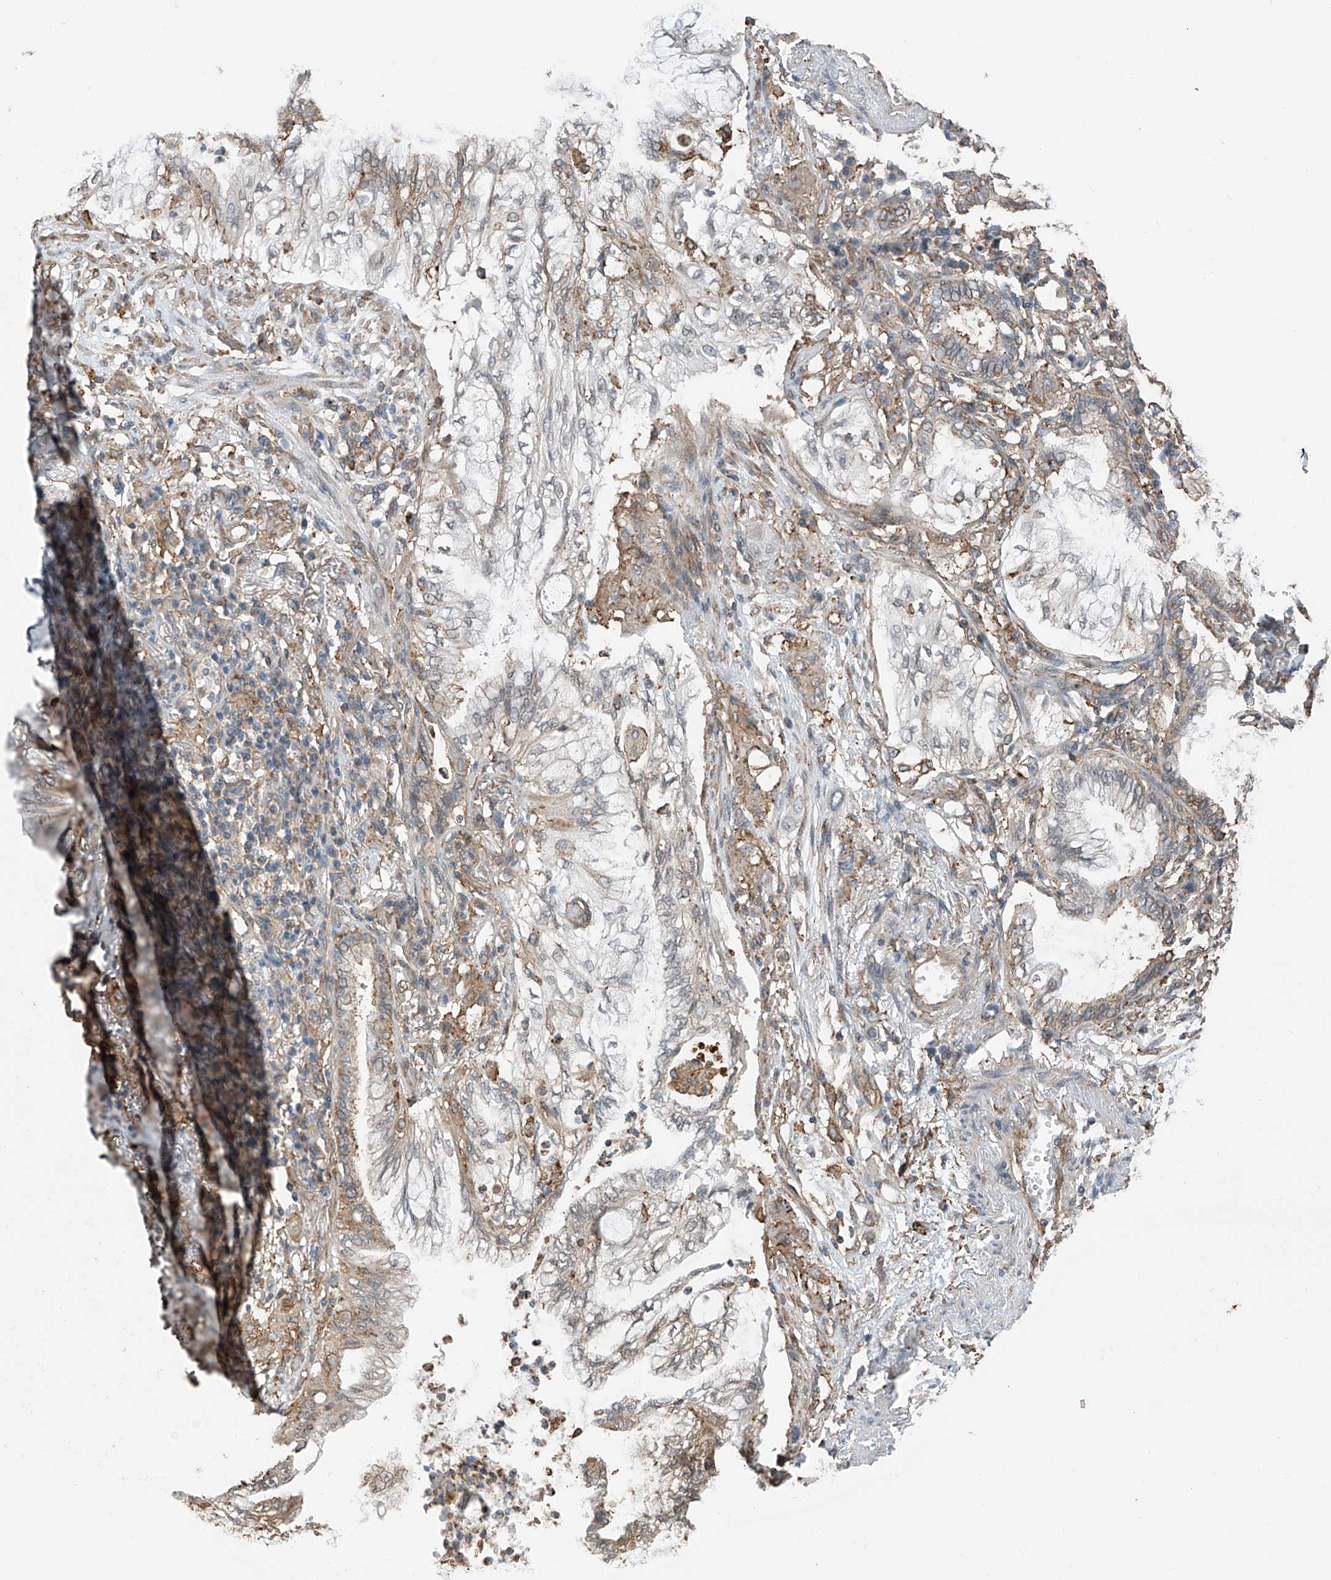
{"staining": {"intensity": "negative", "quantity": "none", "location": "none"}, "tissue": "lung cancer", "cell_type": "Tumor cells", "image_type": "cancer", "snomed": [{"axis": "morphology", "description": "Adenocarcinoma, NOS"}, {"axis": "topography", "description": "Lung"}], "caption": "Immunohistochemical staining of human lung cancer shows no significant staining in tumor cells.", "gene": "ZNF189", "patient": {"sex": "female", "age": 70}}